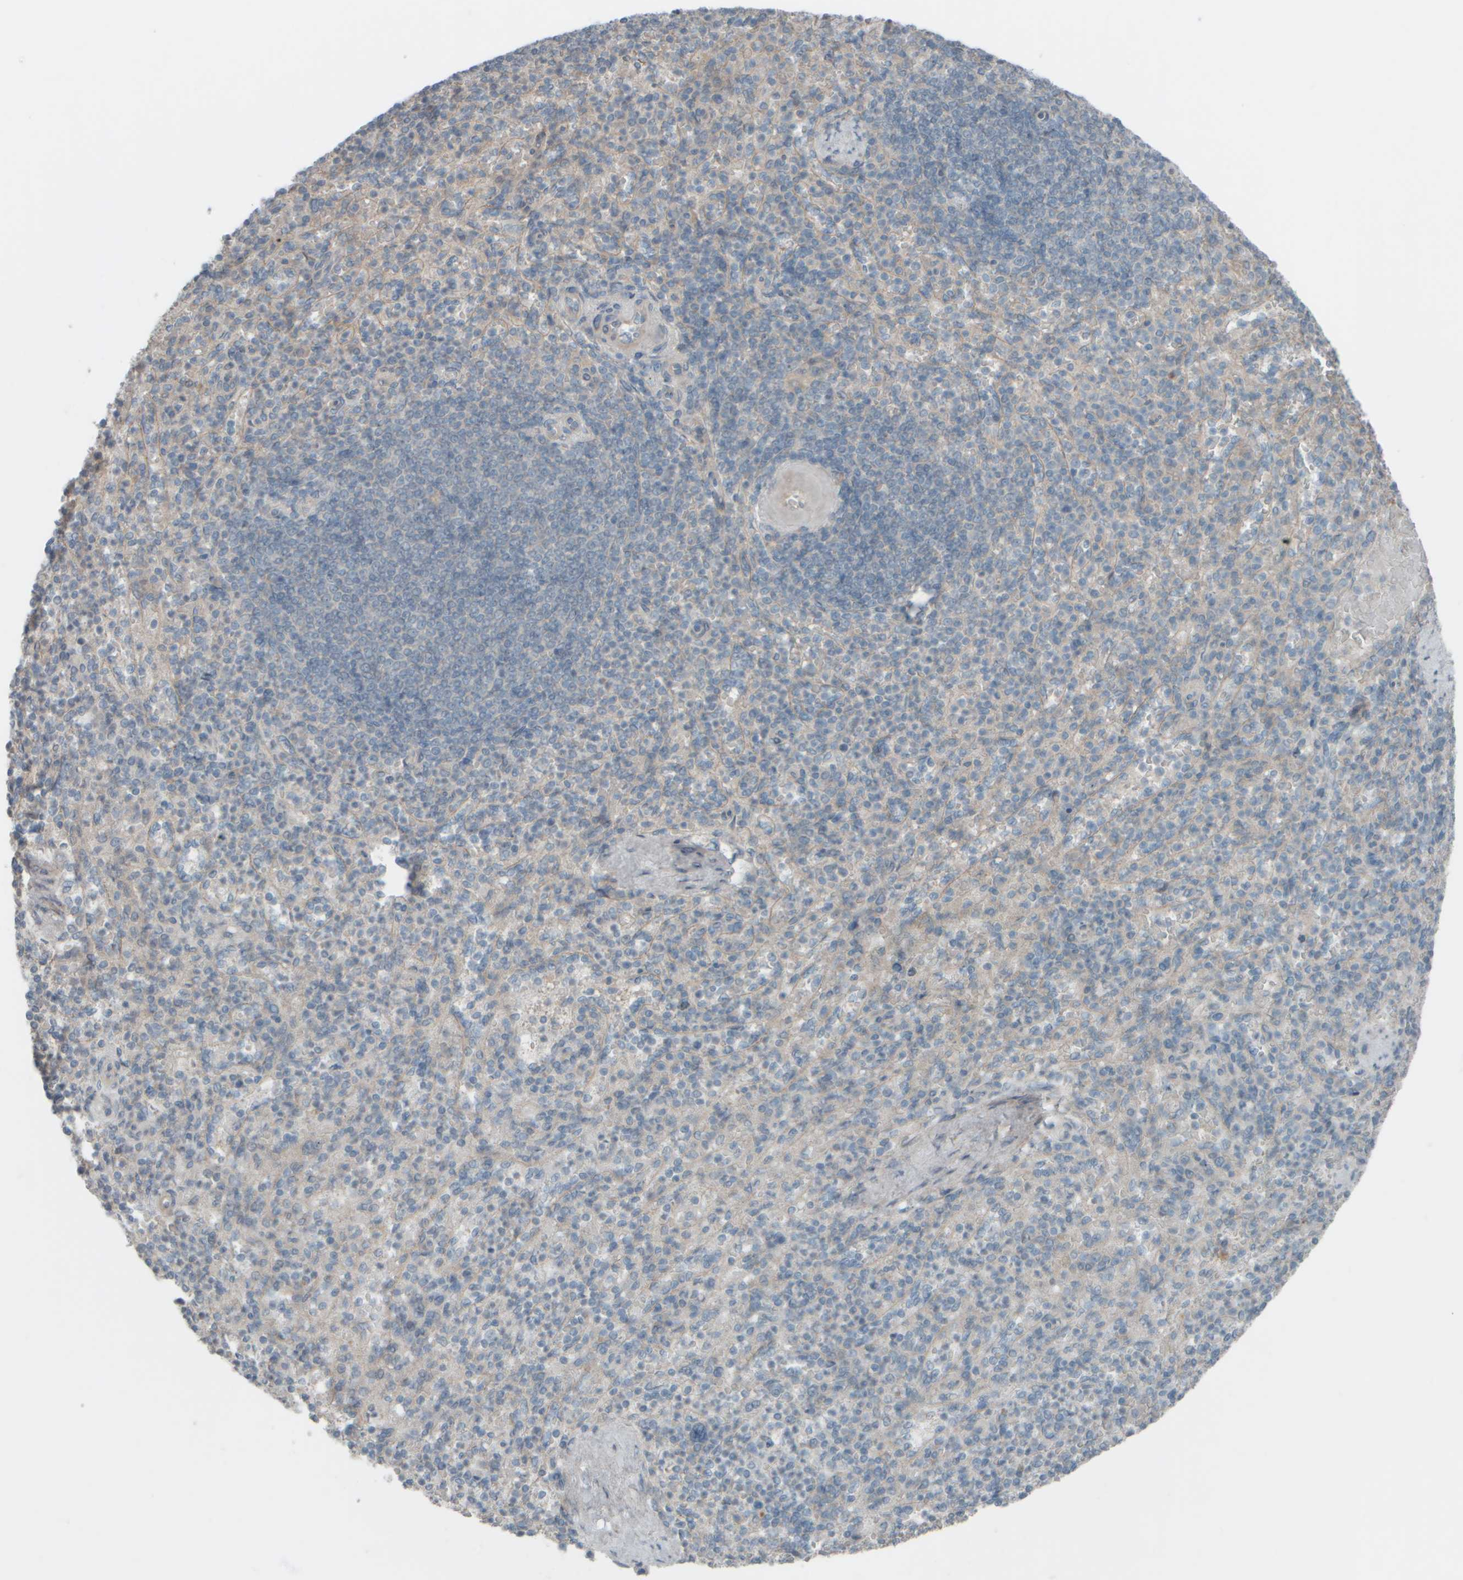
{"staining": {"intensity": "negative", "quantity": "none", "location": "none"}, "tissue": "spleen", "cell_type": "Cells in red pulp", "image_type": "normal", "snomed": [{"axis": "morphology", "description": "Normal tissue, NOS"}, {"axis": "topography", "description": "Spleen"}], "caption": "This is an immunohistochemistry photomicrograph of benign human spleen. There is no expression in cells in red pulp.", "gene": "HGS", "patient": {"sex": "female", "age": 74}}